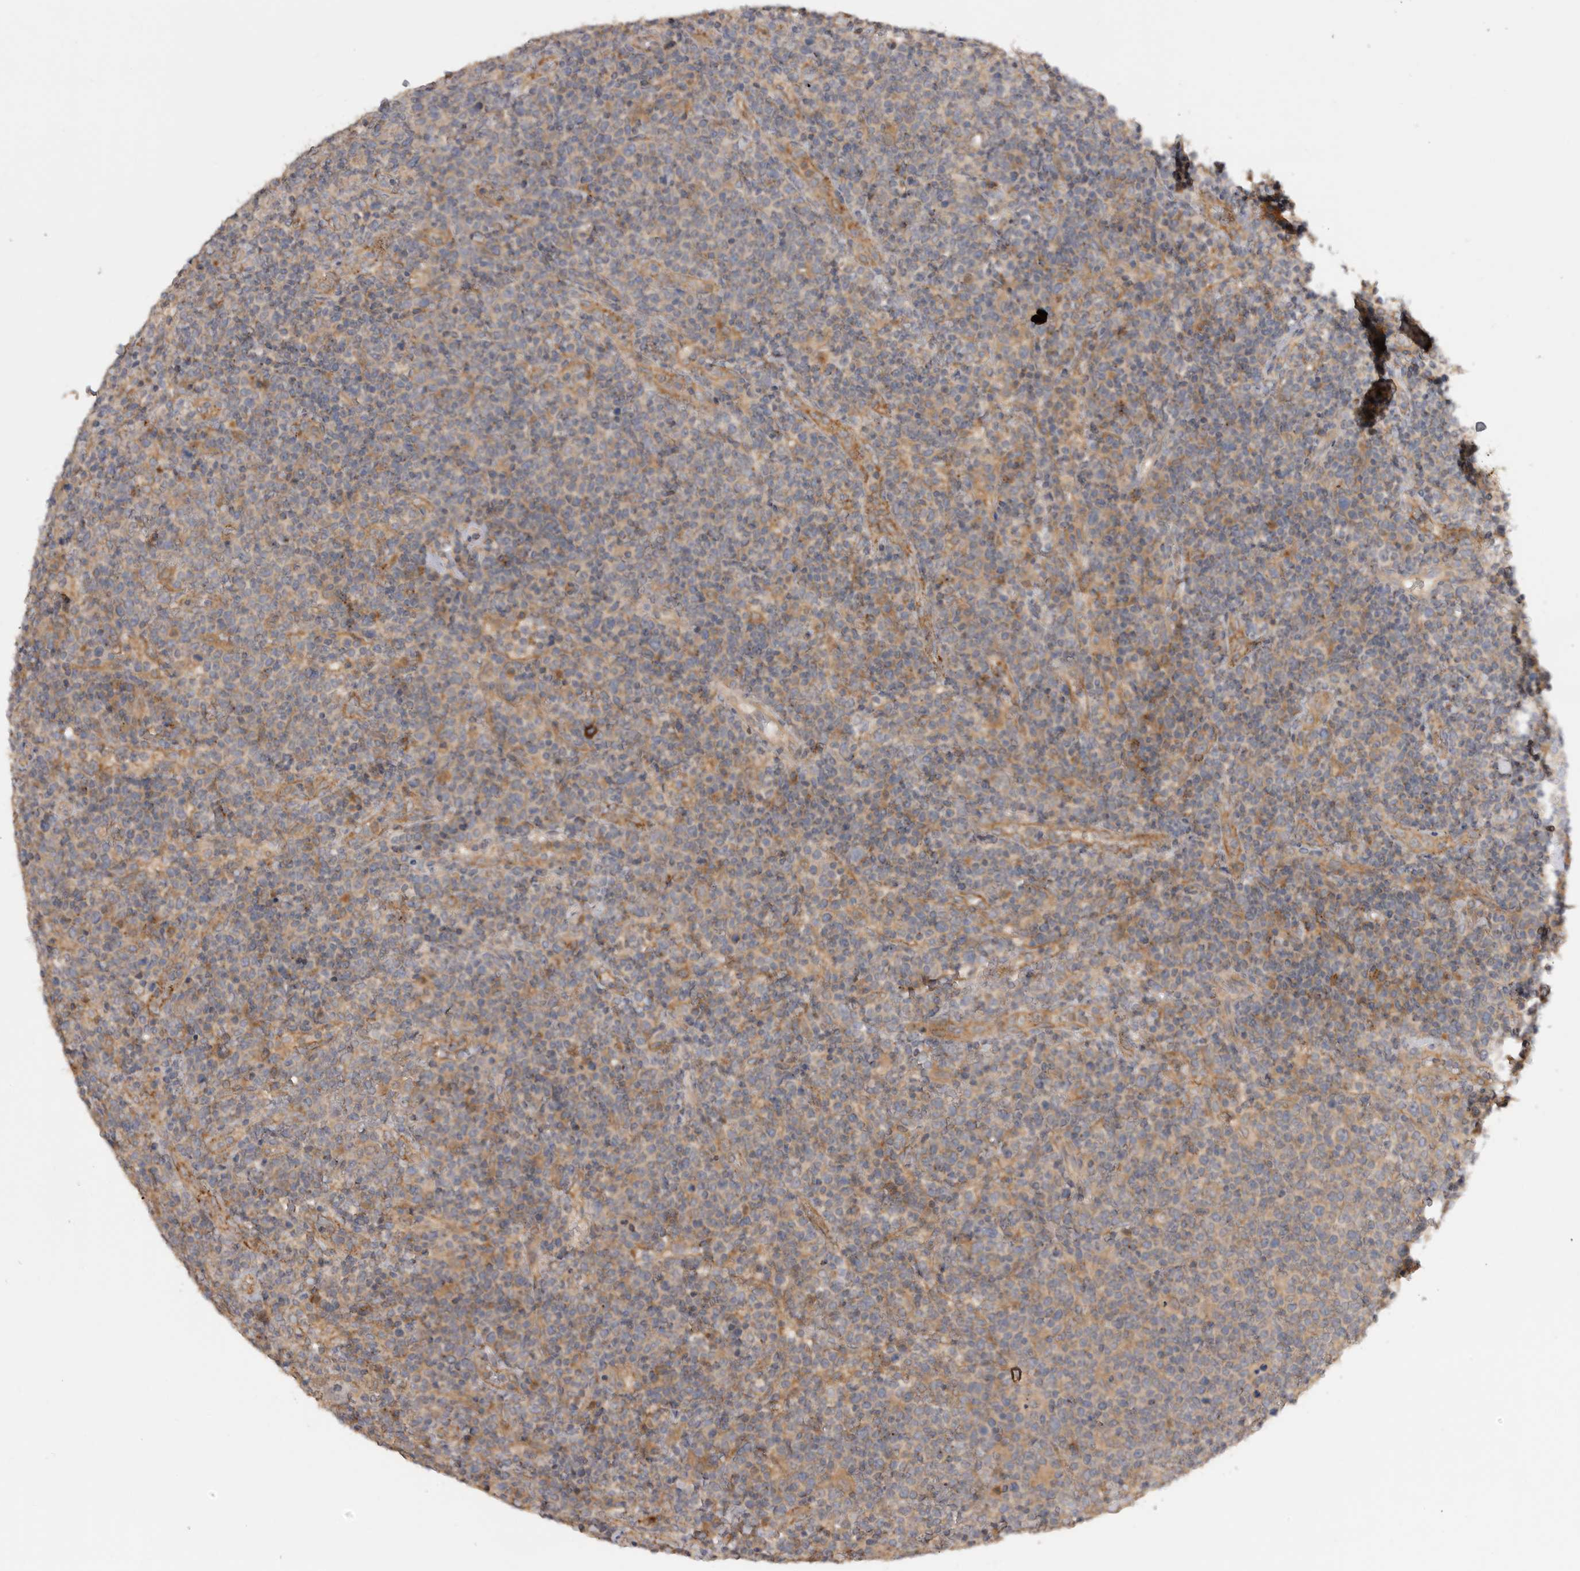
{"staining": {"intensity": "weak", "quantity": "25%-75%", "location": "cytoplasmic/membranous"}, "tissue": "lymphoma", "cell_type": "Tumor cells", "image_type": "cancer", "snomed": [{"axis": "morphology", "description": "Malignant lymphoma, non-Hodgkin's type, High grade"}, {"axis": "topography", "description": "Lymph node"}], "caption": "Weak cytoplasmic/membranous staining for a protein is identified in approximately 25%-75% of tumor cells of lymphoma using immunohistochemistry.", "gene": "ZNF232", "patient": {"sex": "male", "age": 61}}